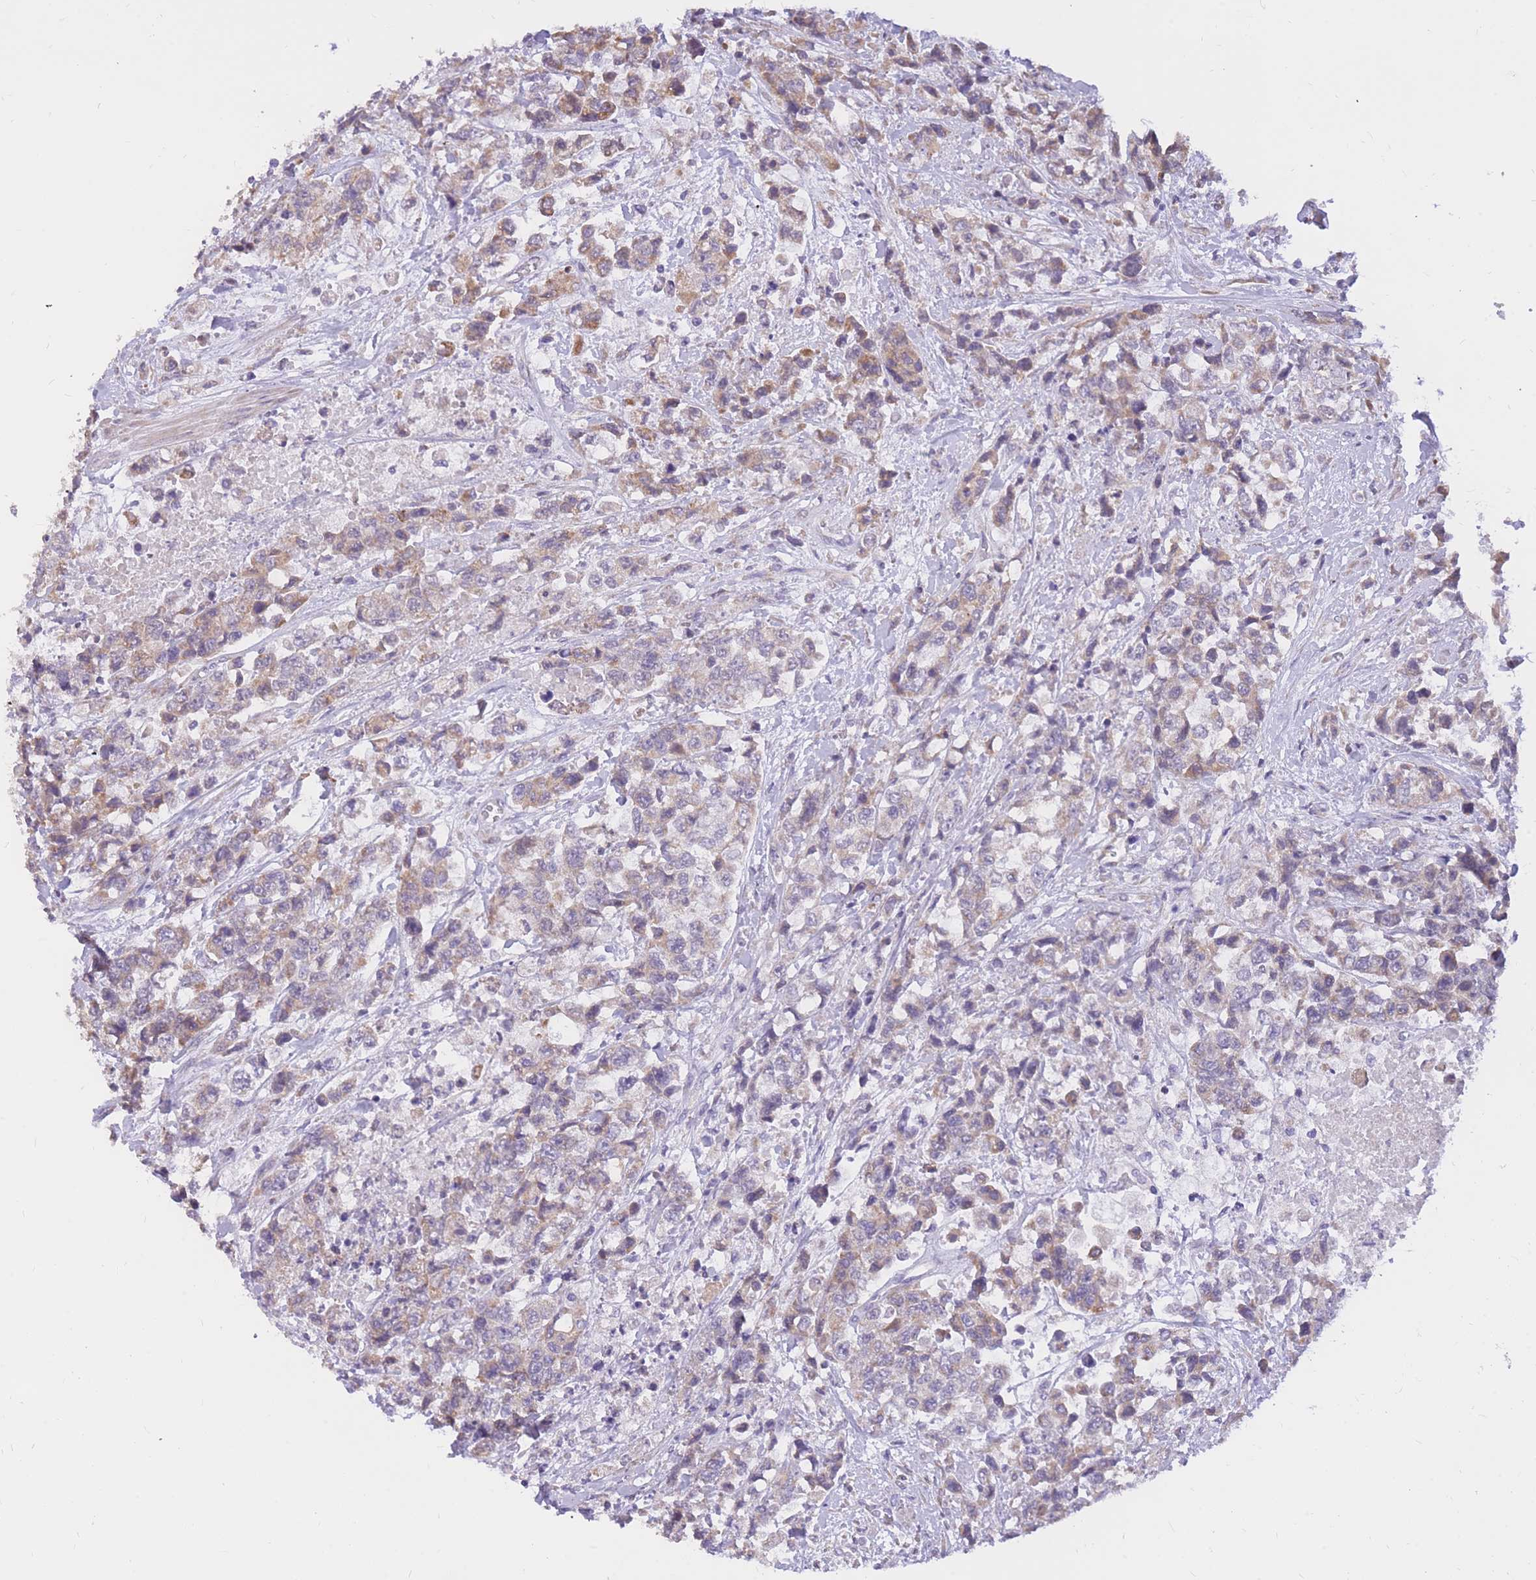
{"staining": {"intensity": "weak", "quantity": "25%-75%", "location": "cytoplasmic/membranous"}, "tissue": "urothelial cancer", "cell_type": "Tumor cells", "image_type": "cancer", "snomed": [{"axis": "morphology", "description": "Urothelial carcinoma, High grade"}, {"axis": "topography", "description": "Urinary bladder"}], "caption": "Immunohistochemical staining of urothelial carcinoma (high-grade) displays low levels of weak cytoplasmic/membranous positivity in approximately 25%-75% of tumor cells.", "gene": "TOPAZ1", "patient": {"sex": "female", "age": 78}}